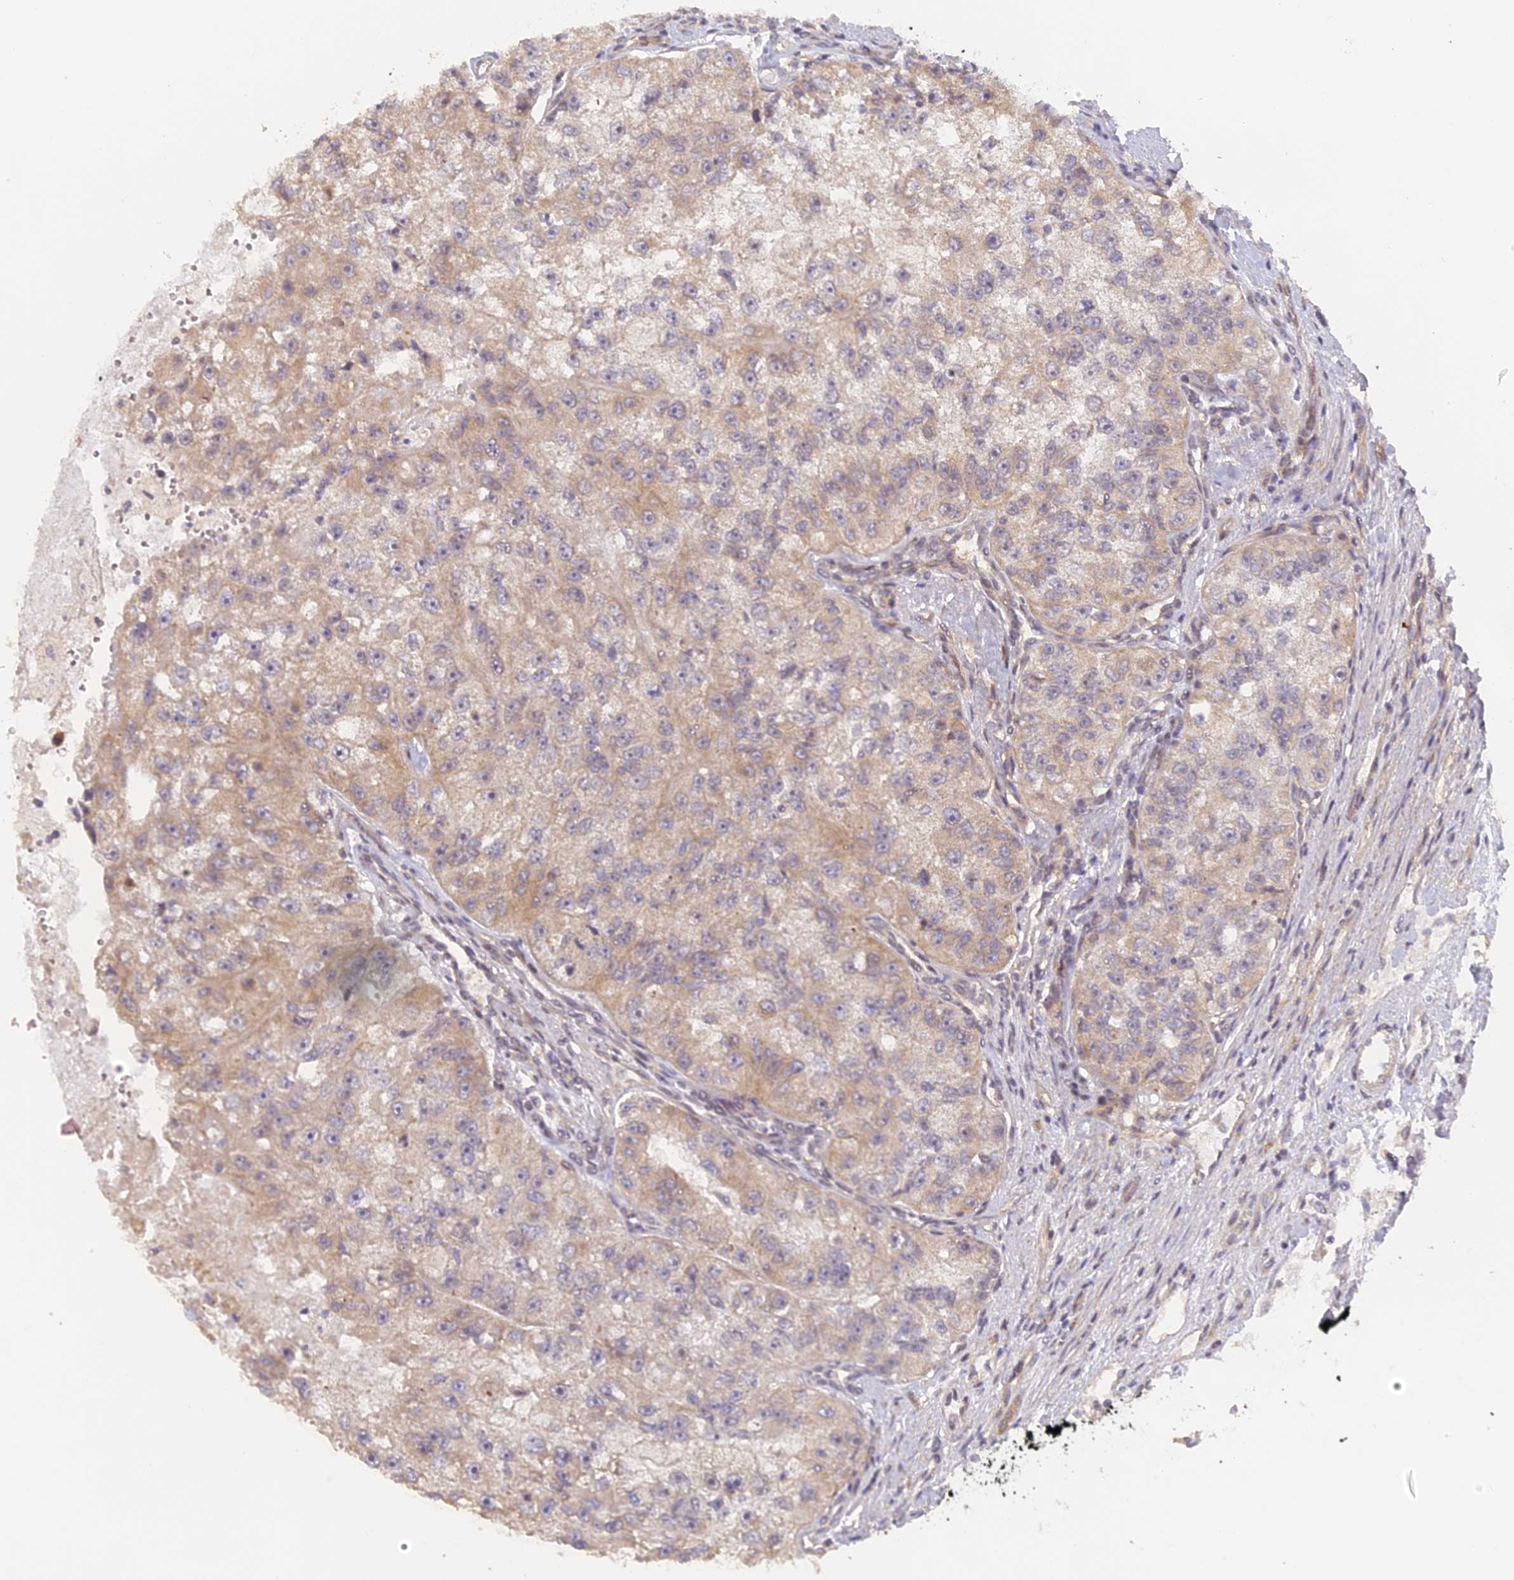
{"staining": {"intensity": "weak", "quantity": "25%-75%", "location": "cytoplasmic/membranous"}, "tissue": "renal cancer", "cell_type": "Tumor cells", "image_type": "cancer", "snomed": [{"axis": "morphology", "description": "Adenocarcinoma, NOS"}, {"axis": "topography", "description": "Kidney"}], "caption": "About 25%-75% of tumor cells in adenocarcinoma (renal) show weak cytoplasmic/membranous protein staining as visualized by brown immunohistochemical staining.", "gene": "MYBL2", "patient": {"sex": "male", "age": 63}}